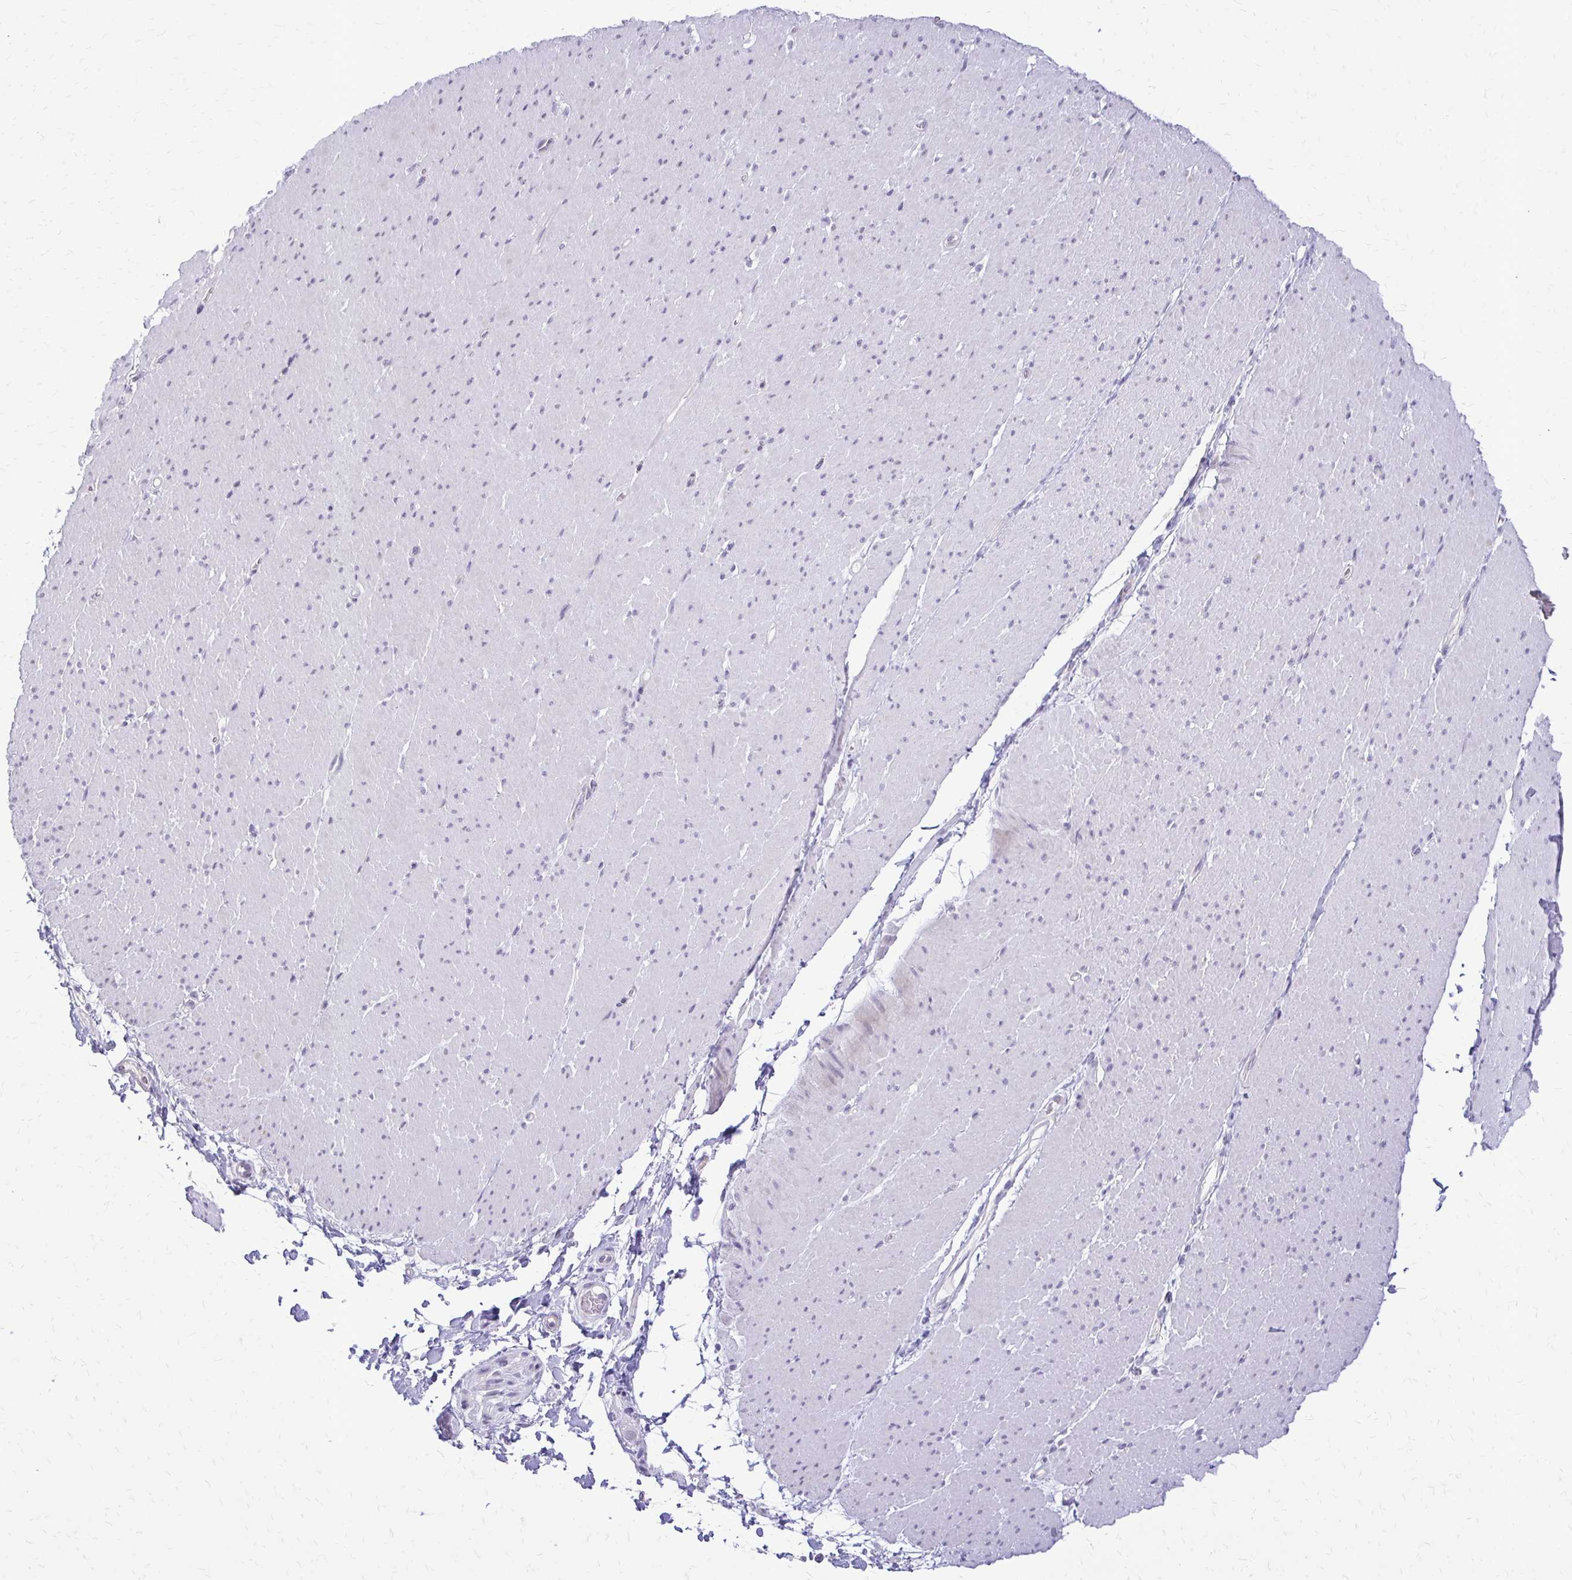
{"staining": {"intensity": "moderate", "quantity": "<25%", "location": "cytoplasmic/membranous"}, "tissue": "smooth muscle", "cell_type": "Smooth muscle cells", "image_type": "normal", "snomed": [{"axis": "morphology", "description": "Normal tissue, NOS"}, {"axis": "topography", "description": "Smooth muscle"}, {"axis": "topography", "description": "Rectum"}], "caption": "This photomicrograph reveals immunohistochemistry staining of unremarkable human smooth muscle, with low moderate cytoplasmic/membranous staining in approximately <25% of smooth muscle cells.", "gene": "EPYC", "patient": {"sex": "male", "age": 53}}